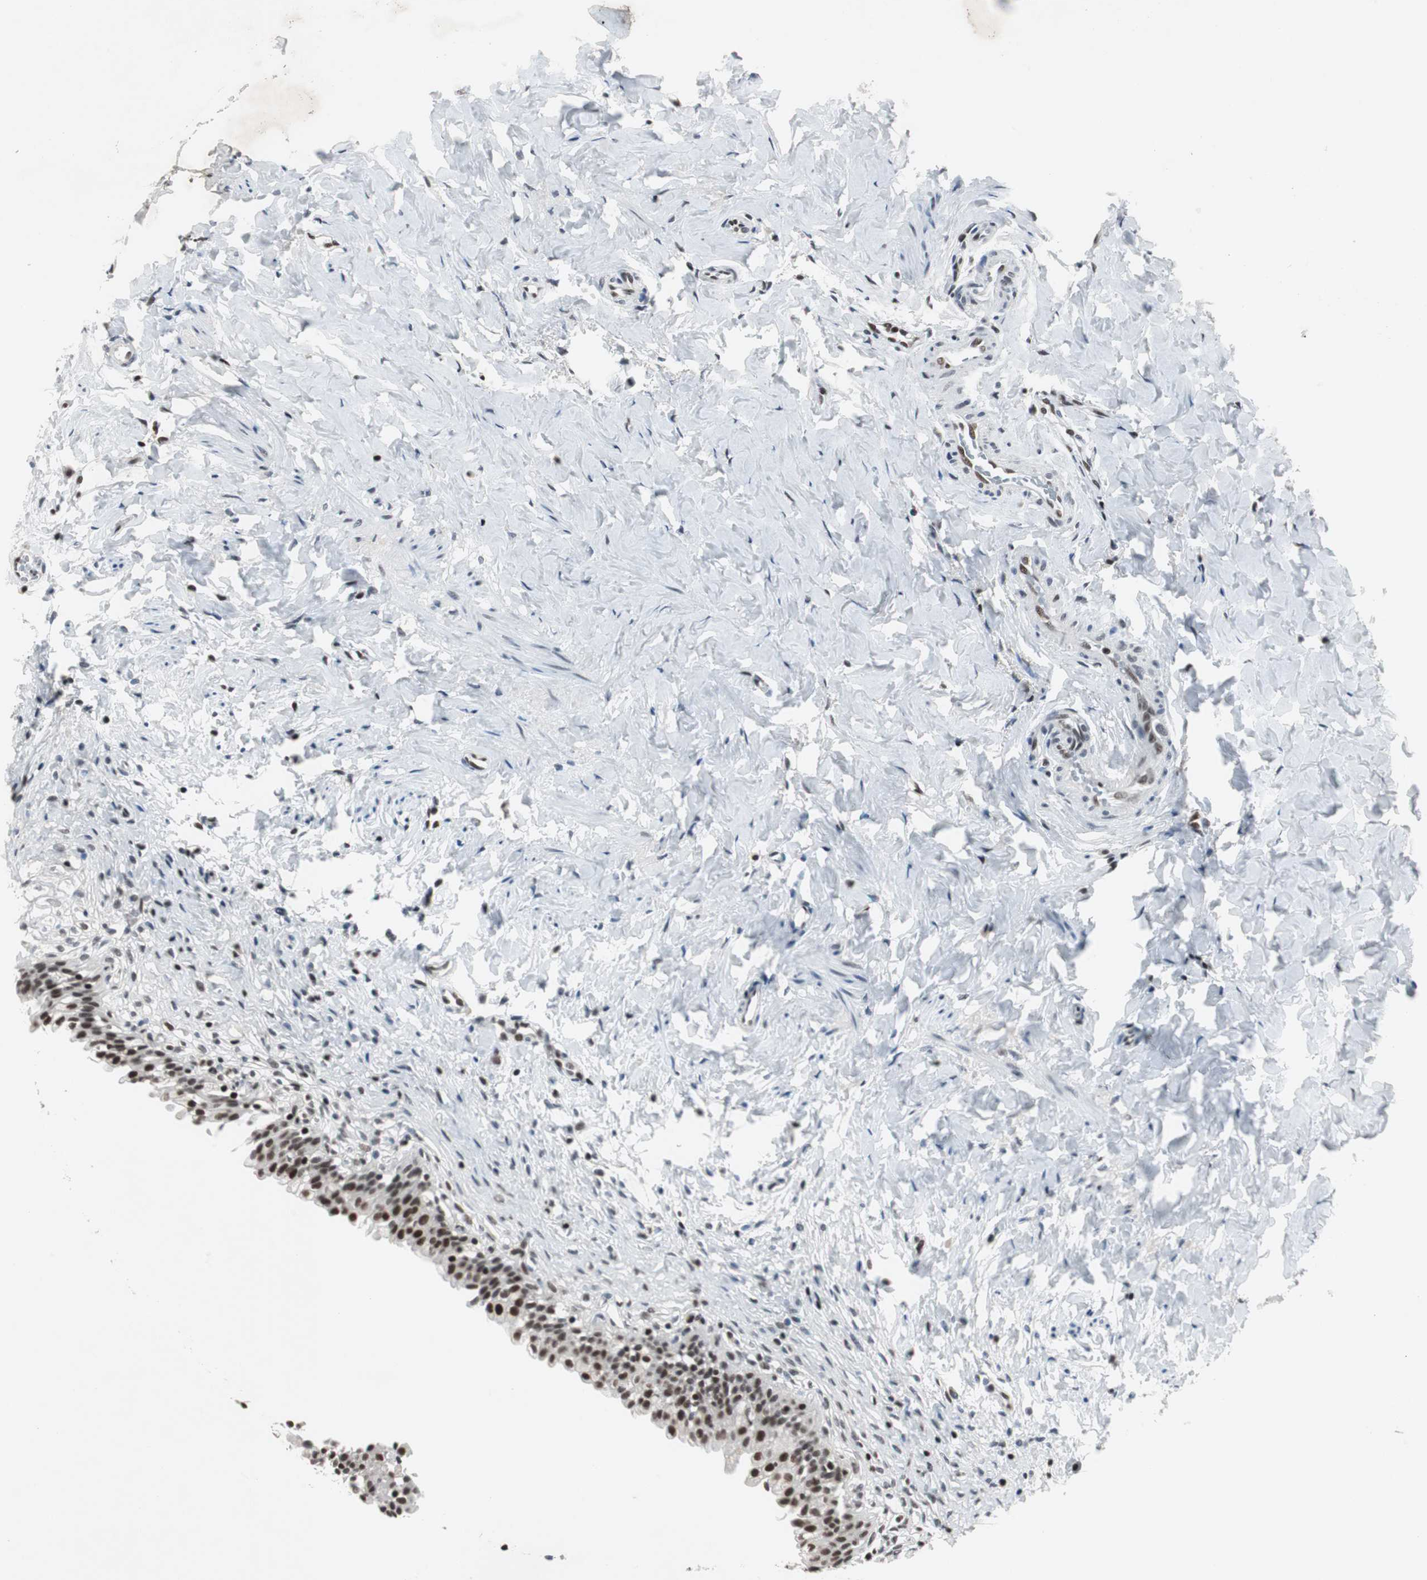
{"staining": {"intensity": "strong", "quantity": ">75%", "location": "nuclear"}, "tissue": "urinary bladder", "cell_type": "Urothelial cells", "image_type": "normal", "snomed": [{"axis": "morphology", "description": "Normal tissue, NOS"}, {"axis": "morphology", "description": "Inflammation, NOS"}, {"axis": "topography", "description": "Urinary bladder"}], "caption": "High-magnification brightfield microscopy of normal urinary bladder stained with DAB (3,3'-diaminobenzidine) (brown) and counterstained with hematoxylin (blue). urothelial cells exhibit strong nuclear positivity is identified in approximately>75% of cells.", "gene": "RAD9A", "patient": {"sex": "female", "age": 80}}